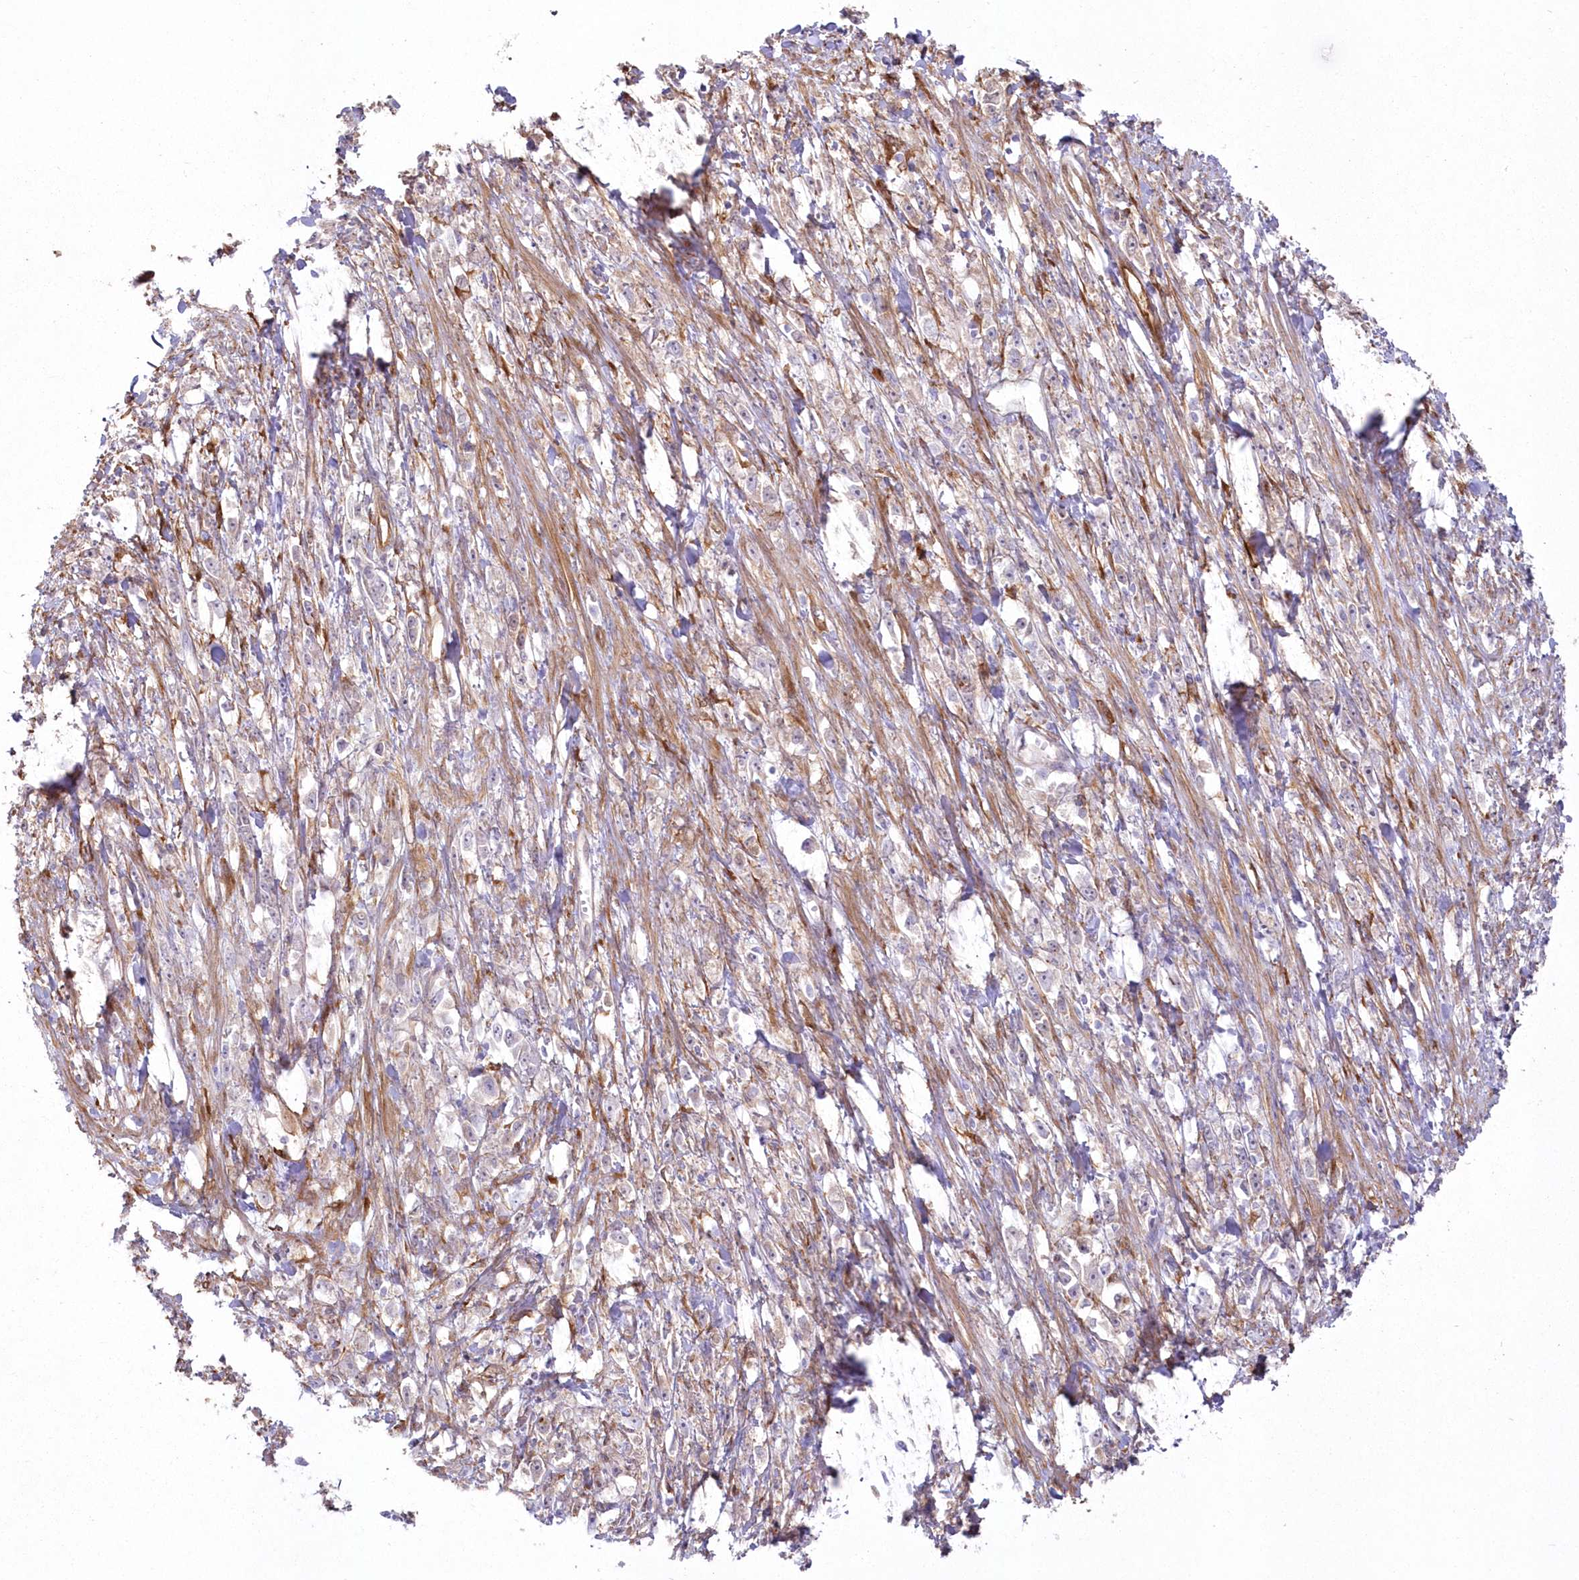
{"staining": {"intensity": "weak", "quantity": "<25%", "location": "cytoplasmic/membranous"}, "tissue": "stomach cancer", "cell_type": "Tumor cells", "image_type": "cancer", "snomed": [{"axis": "morphology", "description": "Adenocarcinoma, NOS"}, {"axis": "topography", "description": "Stomach"}], "caption": "Protein analysis of stomach cancer shows no significant staining in tumor cells.", "gene": "SH3PXD2B", "patient": {"sex": "female", "age": 59}}